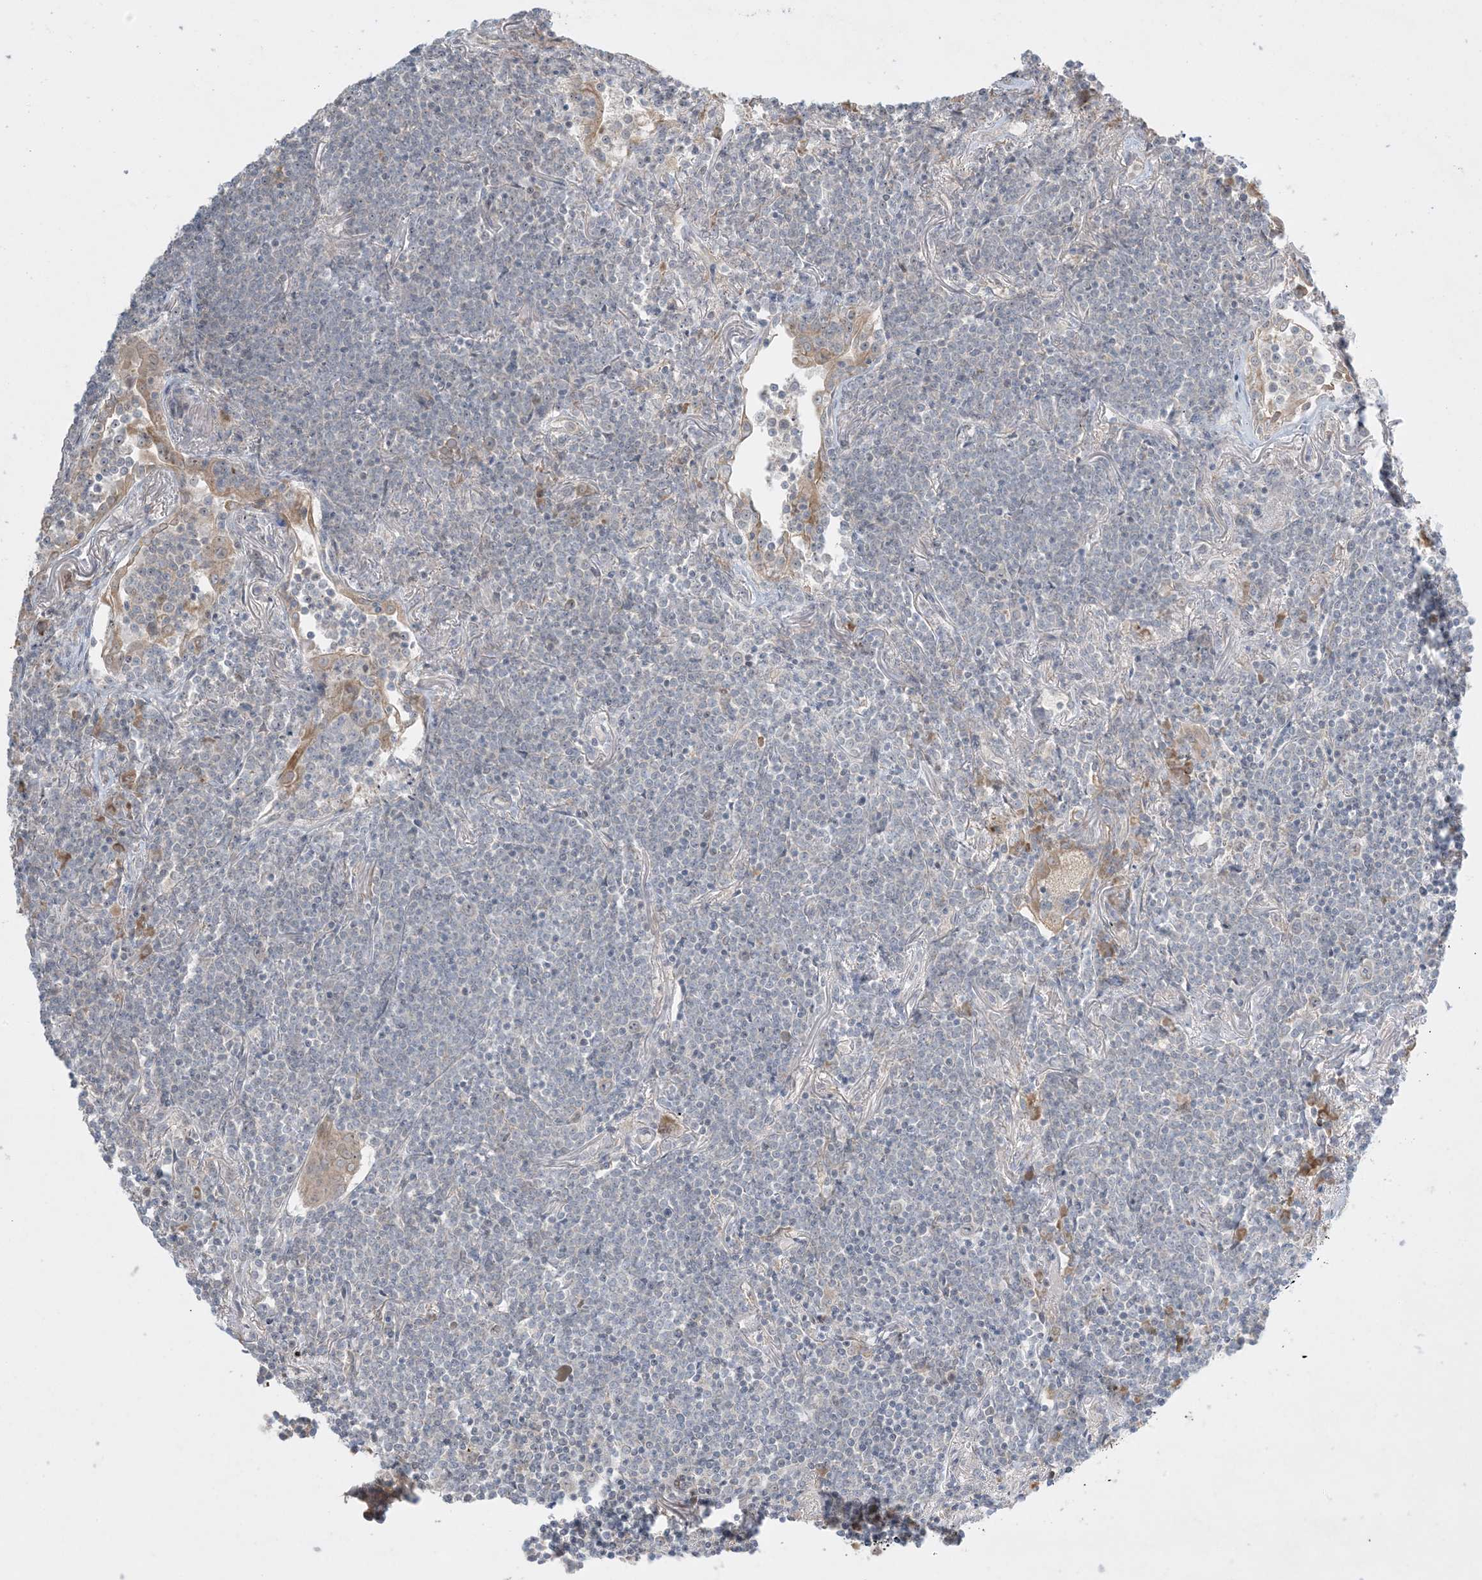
{"staining": {"intensity": "negative", "quantity": "none", "location": "none"}, "tissue": "lymphoma", "cell_type": "Tumor cells", "image_type": "cancer", "snomed": [{"axis": "morphology", "description": "Malignant lymphoma, non-Hodgkin's type, Low grade"}, {"axis": "topography", "description": "Lung"}], "caption": "Low-grade malignant lymphoma, non-Hodgkin's type was stained to show a protein in brown. There is no significant staining in tumor cells.", "gene": "MMGT1", "patient": {"sex": "female", "age": 71}}